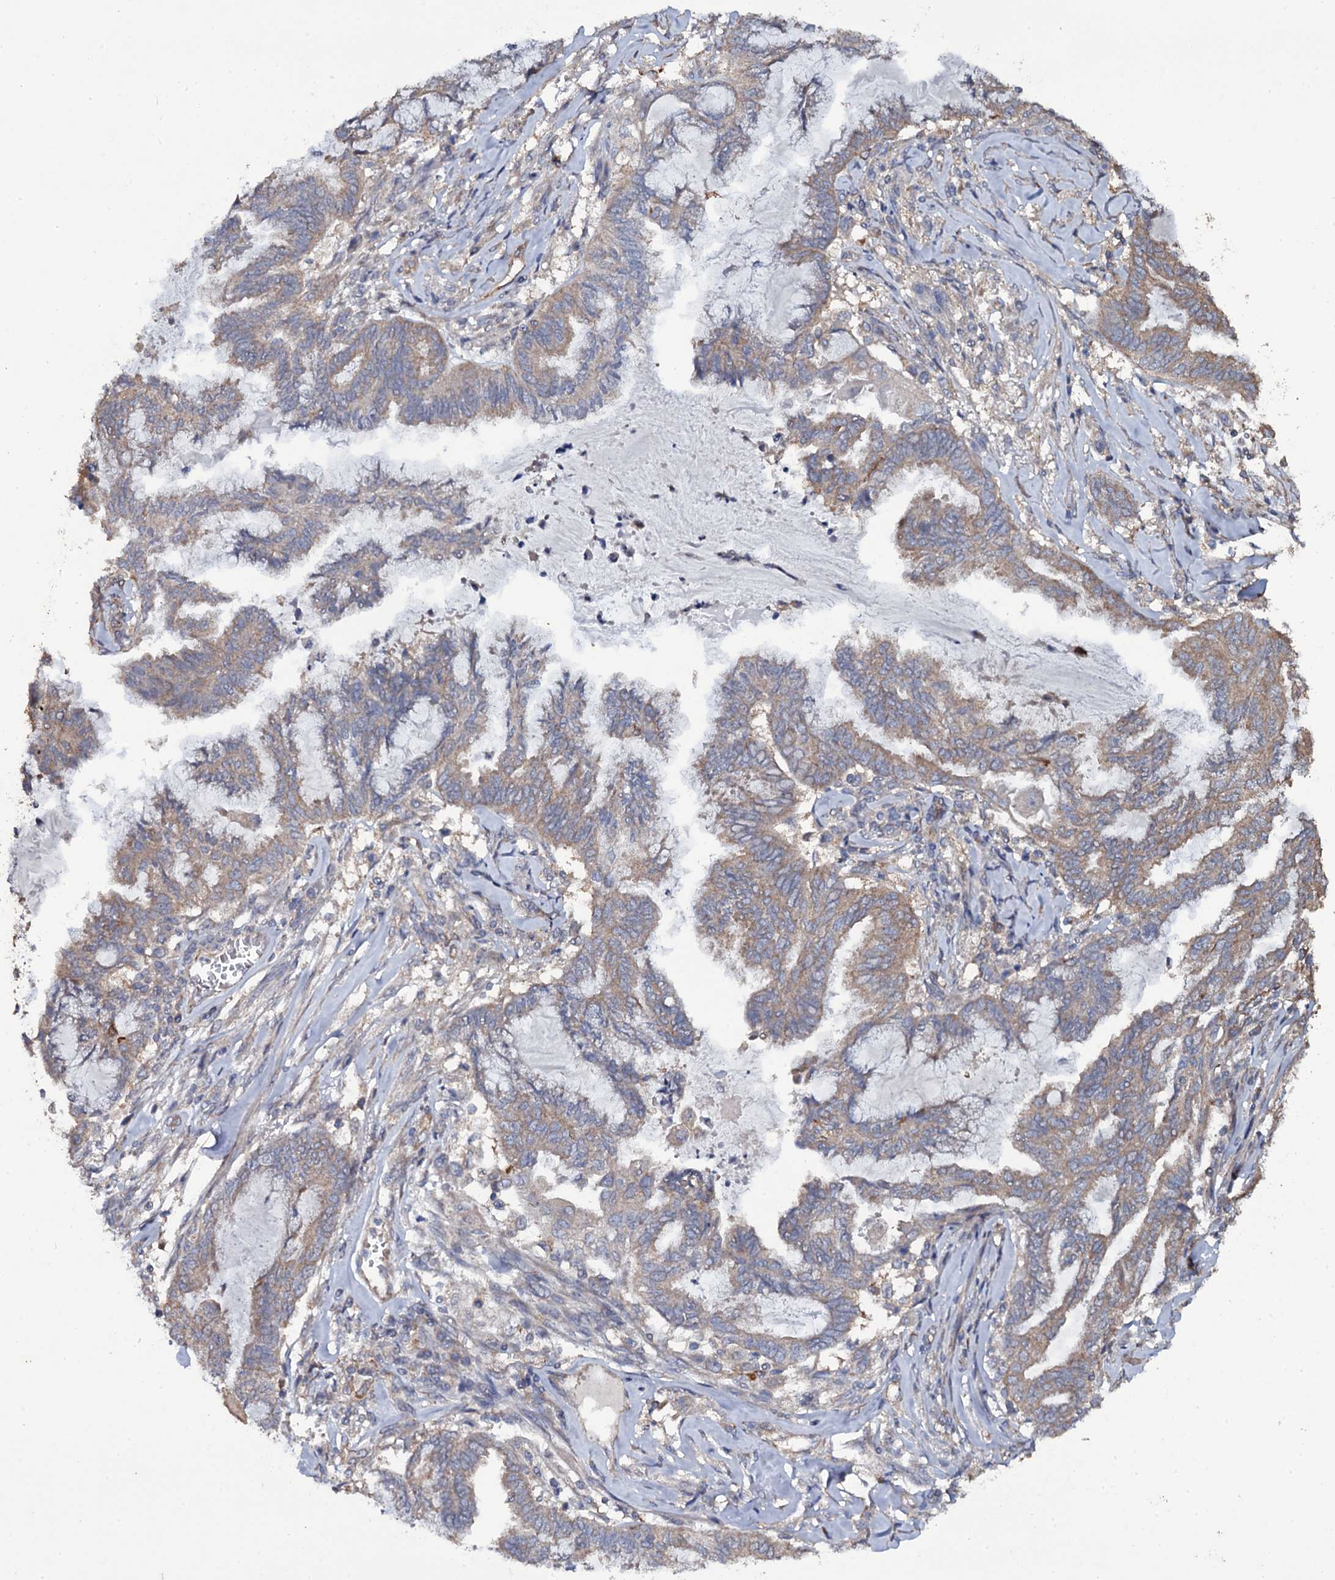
{"staining": {"intensity": "weak", "quantity": "25%-75%", "location": "cytoplasmic/membranous"}, "tissue": "endometrial cancer", "cell_type": "Tumor cells", "image_type": "cancer", "snomed": [{"axis": "morphology", "description": "Adenocarcinoma, NOS"}, {"axis": "topography", "description": "Endometrium"}], "caption": "Protein staining of endometrial cancer (adenocarcinoma) tissue reveals weak cytoplasmic/membranous expression in about 25%-75% of tumor cells. The protein is shown in brown color, while the nuclei are stained blue.", "gene": "TTC23", "patient": {"sex": "female", "age": 86}}